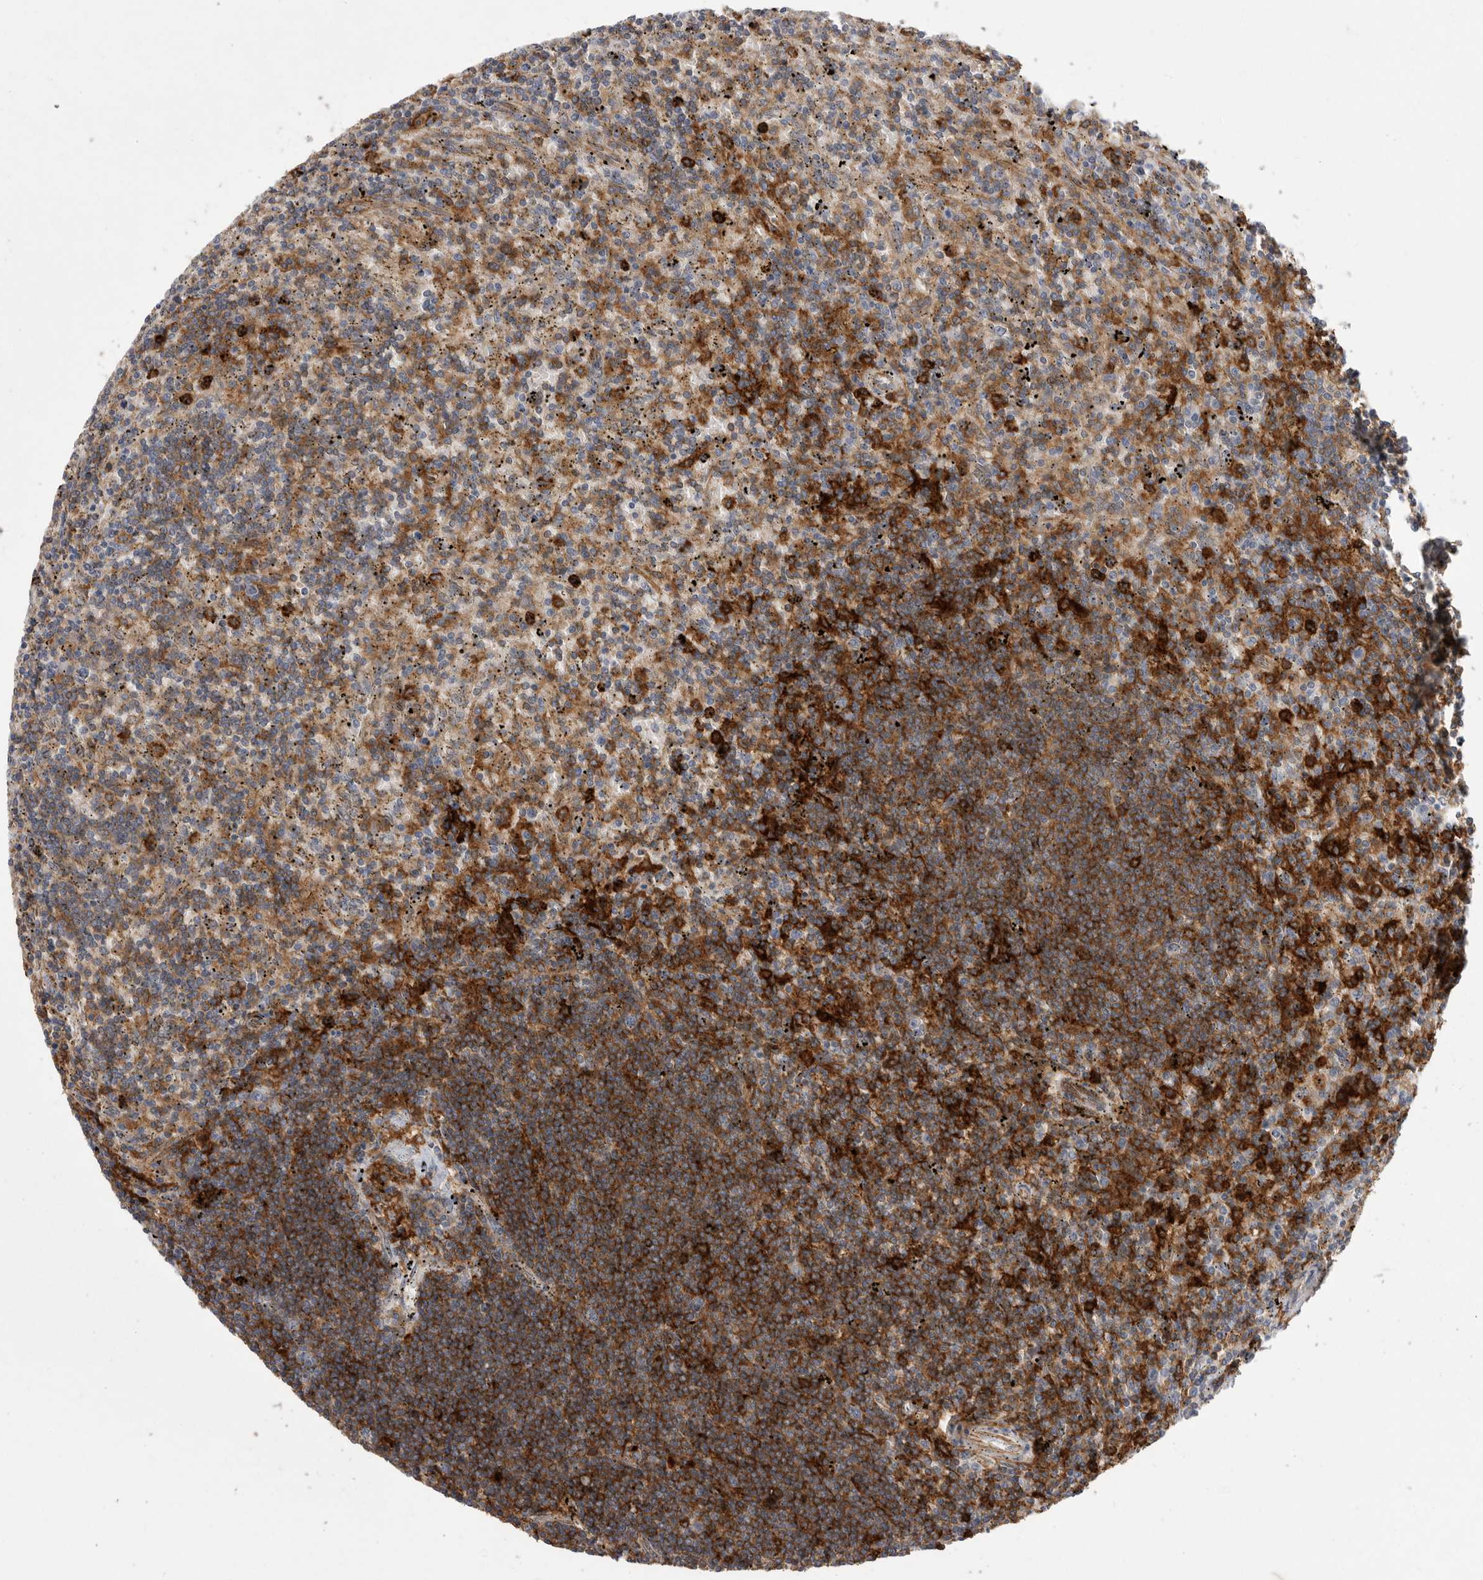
{"staining": {"intensity": "moderate", "quantity": "25%-75%", "location": "cytoplasmic/membranous"}, "tissue": "lymphoma", "cell_type": "Tumor cells", "image_type": "cancer", "snomed": [{"axis": "morphology", "description": "Malignant lymphoma, non-Hodgkin's type, Low grade"}, {"axis": "topography", "description": "Spleen"}], "caption": "Protein expression analysis of human low-grade malignant lymphoma, non-Hodgkin's type reveals moderate cytoplasmic/membranous staining in approximately 25%-75% of tumor cells.", "gene": "SIGLEC10", "patient": {"sex": "male", "age": 76}}